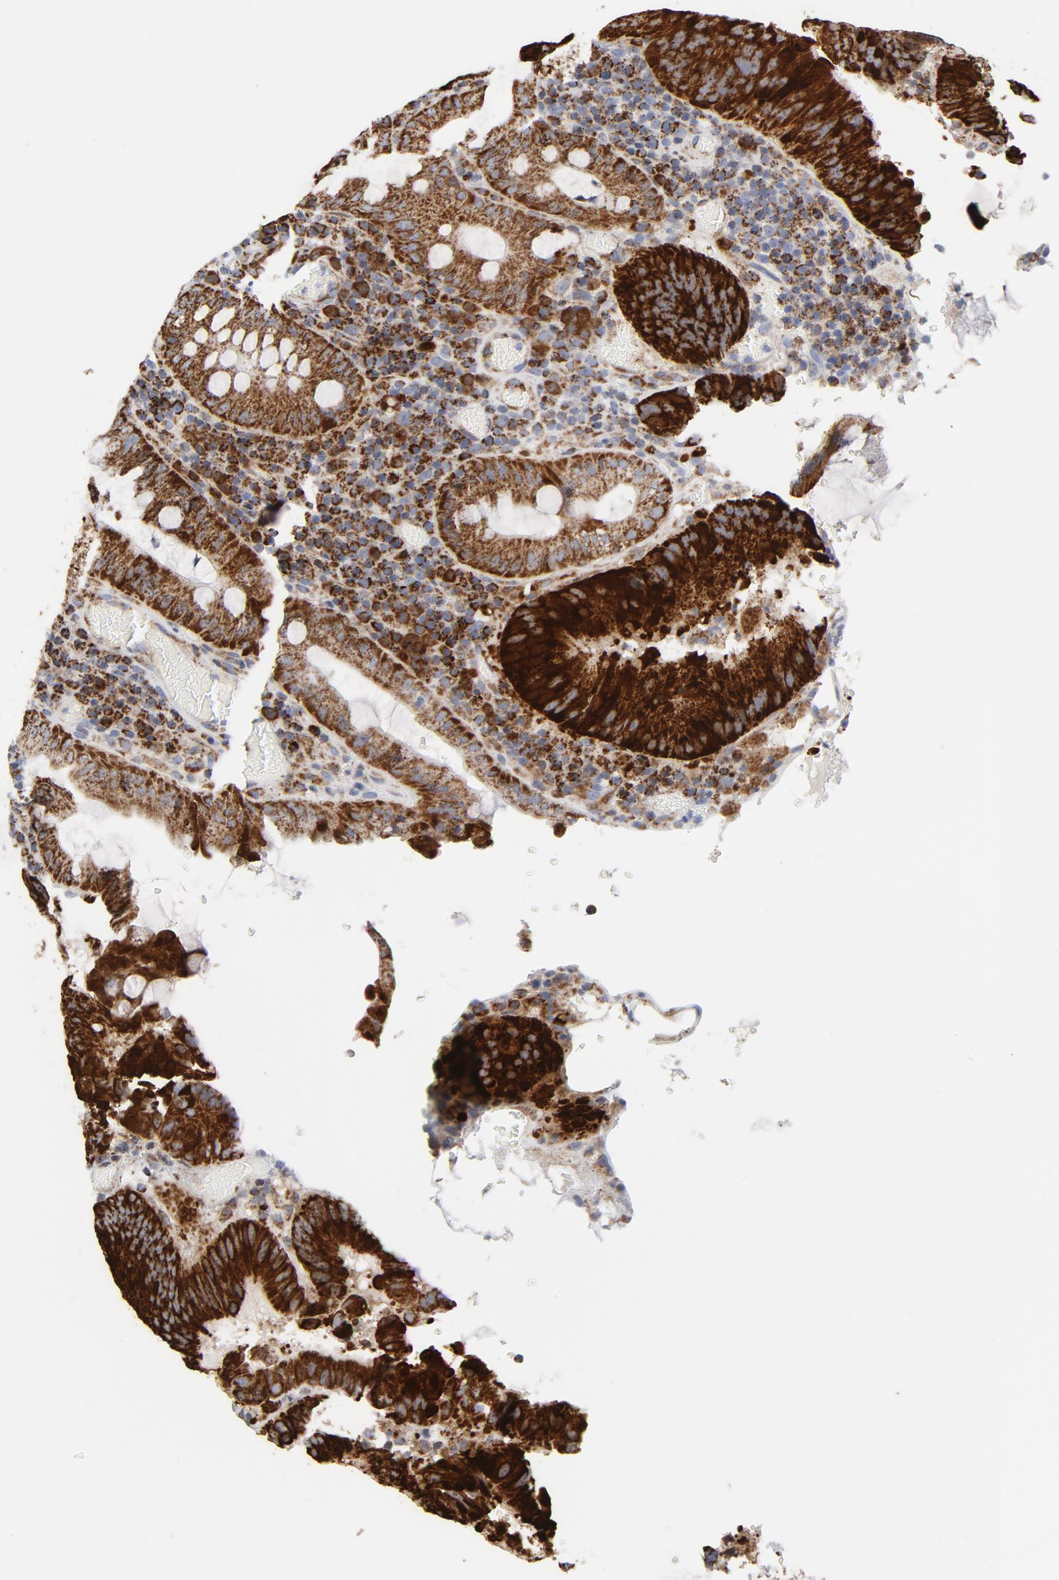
{"staining": {"intensity": "strong", "quantity": ">75%", "location": "cytoplasmic/membranous"}, "tissue": "colorectal cancer", "cell_type": "Tumor cells", "image_type": "cancer", "snomed": [{"axis": "morphology", "description": "Normal tissue, NOS"}, {"axis": "morphology", "description": "Adenocarcinoma, NOS"}, {"axis": "topography", "description": "Colon"}], "caption": "Colorectal cancer stained with a protein marker shows strong staining in tumor cells.", "gene": "CYCS", "patient": {"sex": "female", "age": 78}}